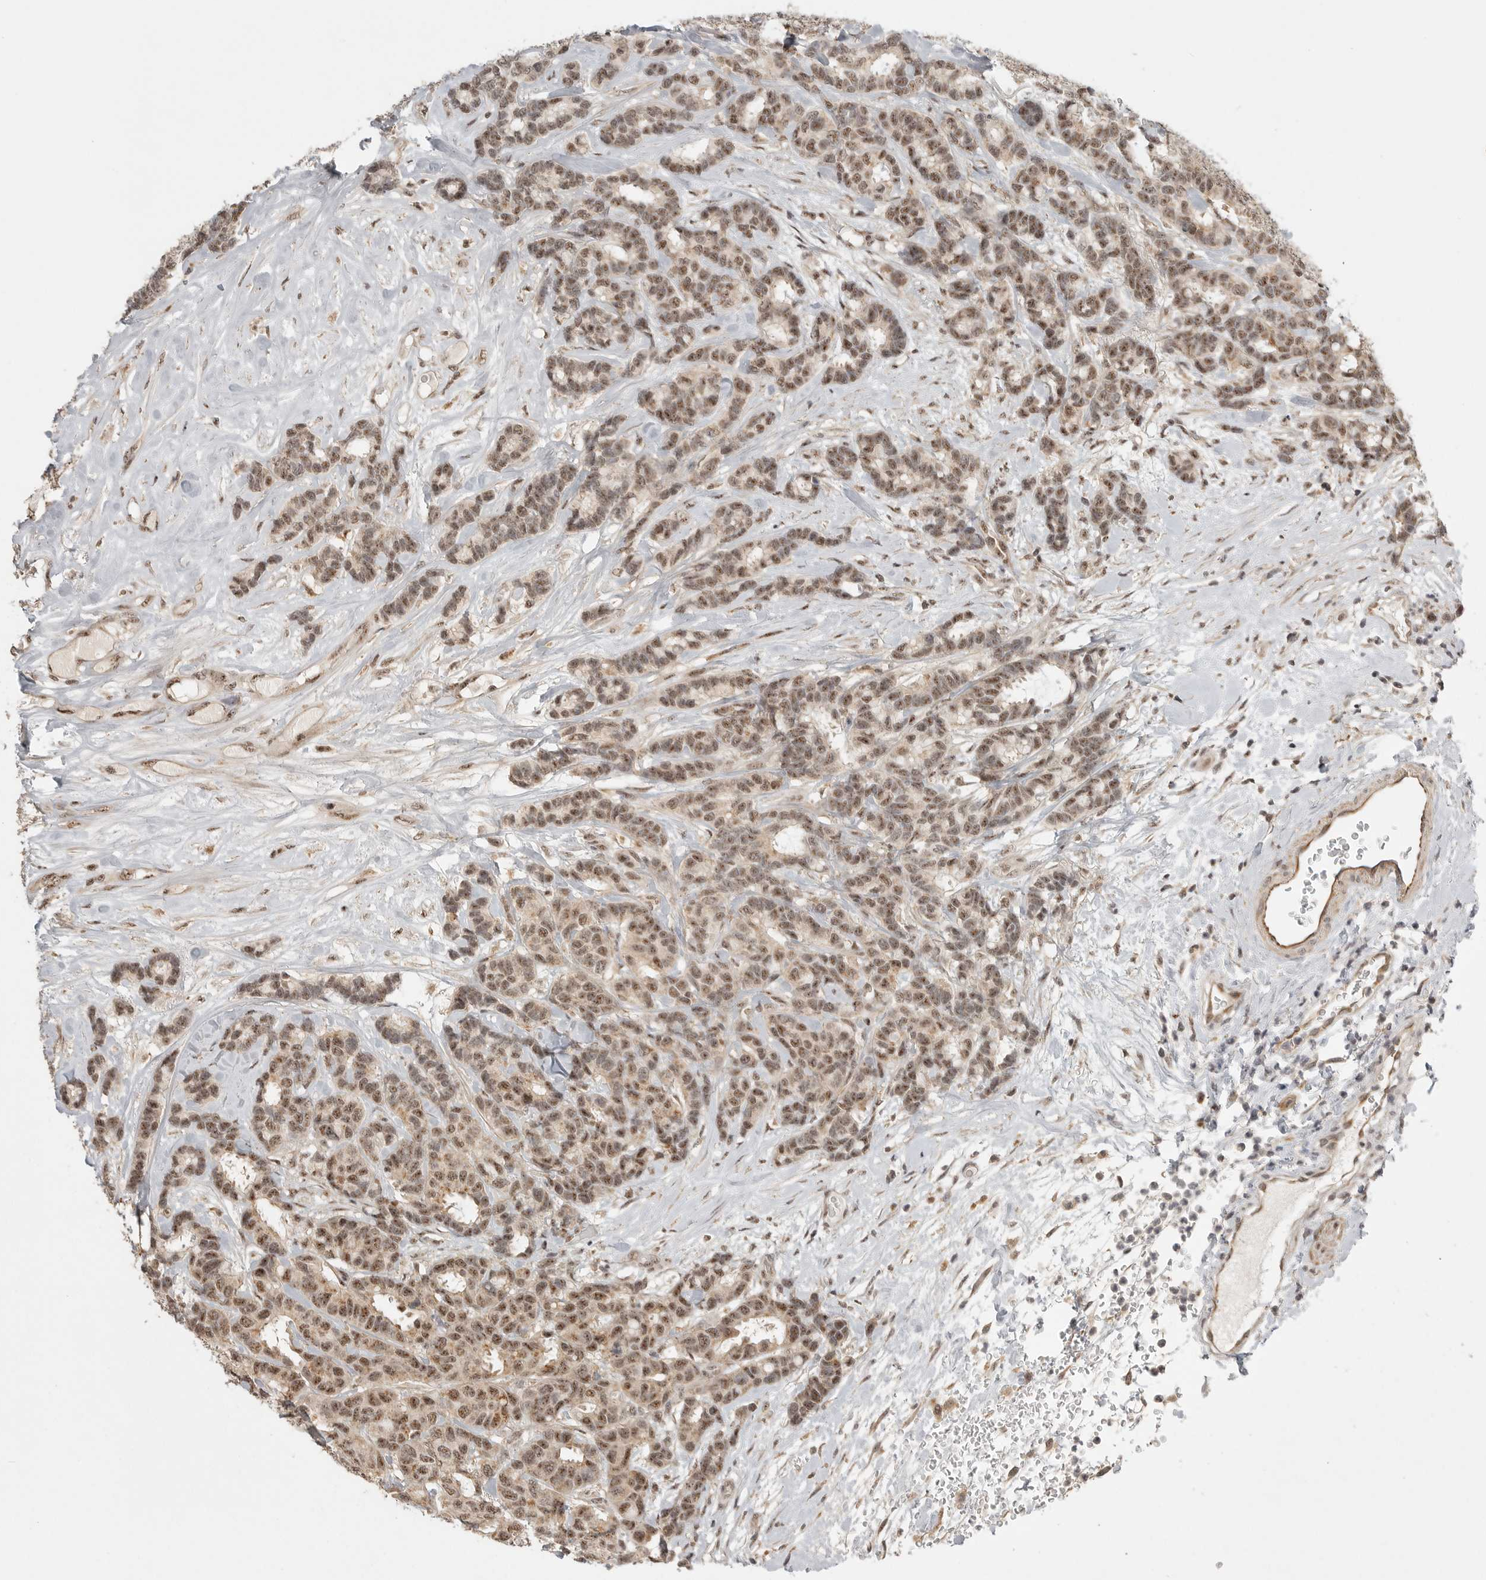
{"staining": {"intensity": "moderate", "quantity": ">75%", "location": "nuclear"}, "tissue": "breast cancer", "cell_type": "Tumor cells", "image_type": "cancer", "snomed": [{"axis": "morphology", "description": "Duct carcinoma"}, {"axis": "topography", "description": "Breast"}], "caption": "Moderate nuclear expression for a protein is present in approximately >75% of tumor cells of intraductal carcinoma (breast) using immunohistochemistry.", "gene": "POMP", "patient": {"sex": "female", "age": 87}}